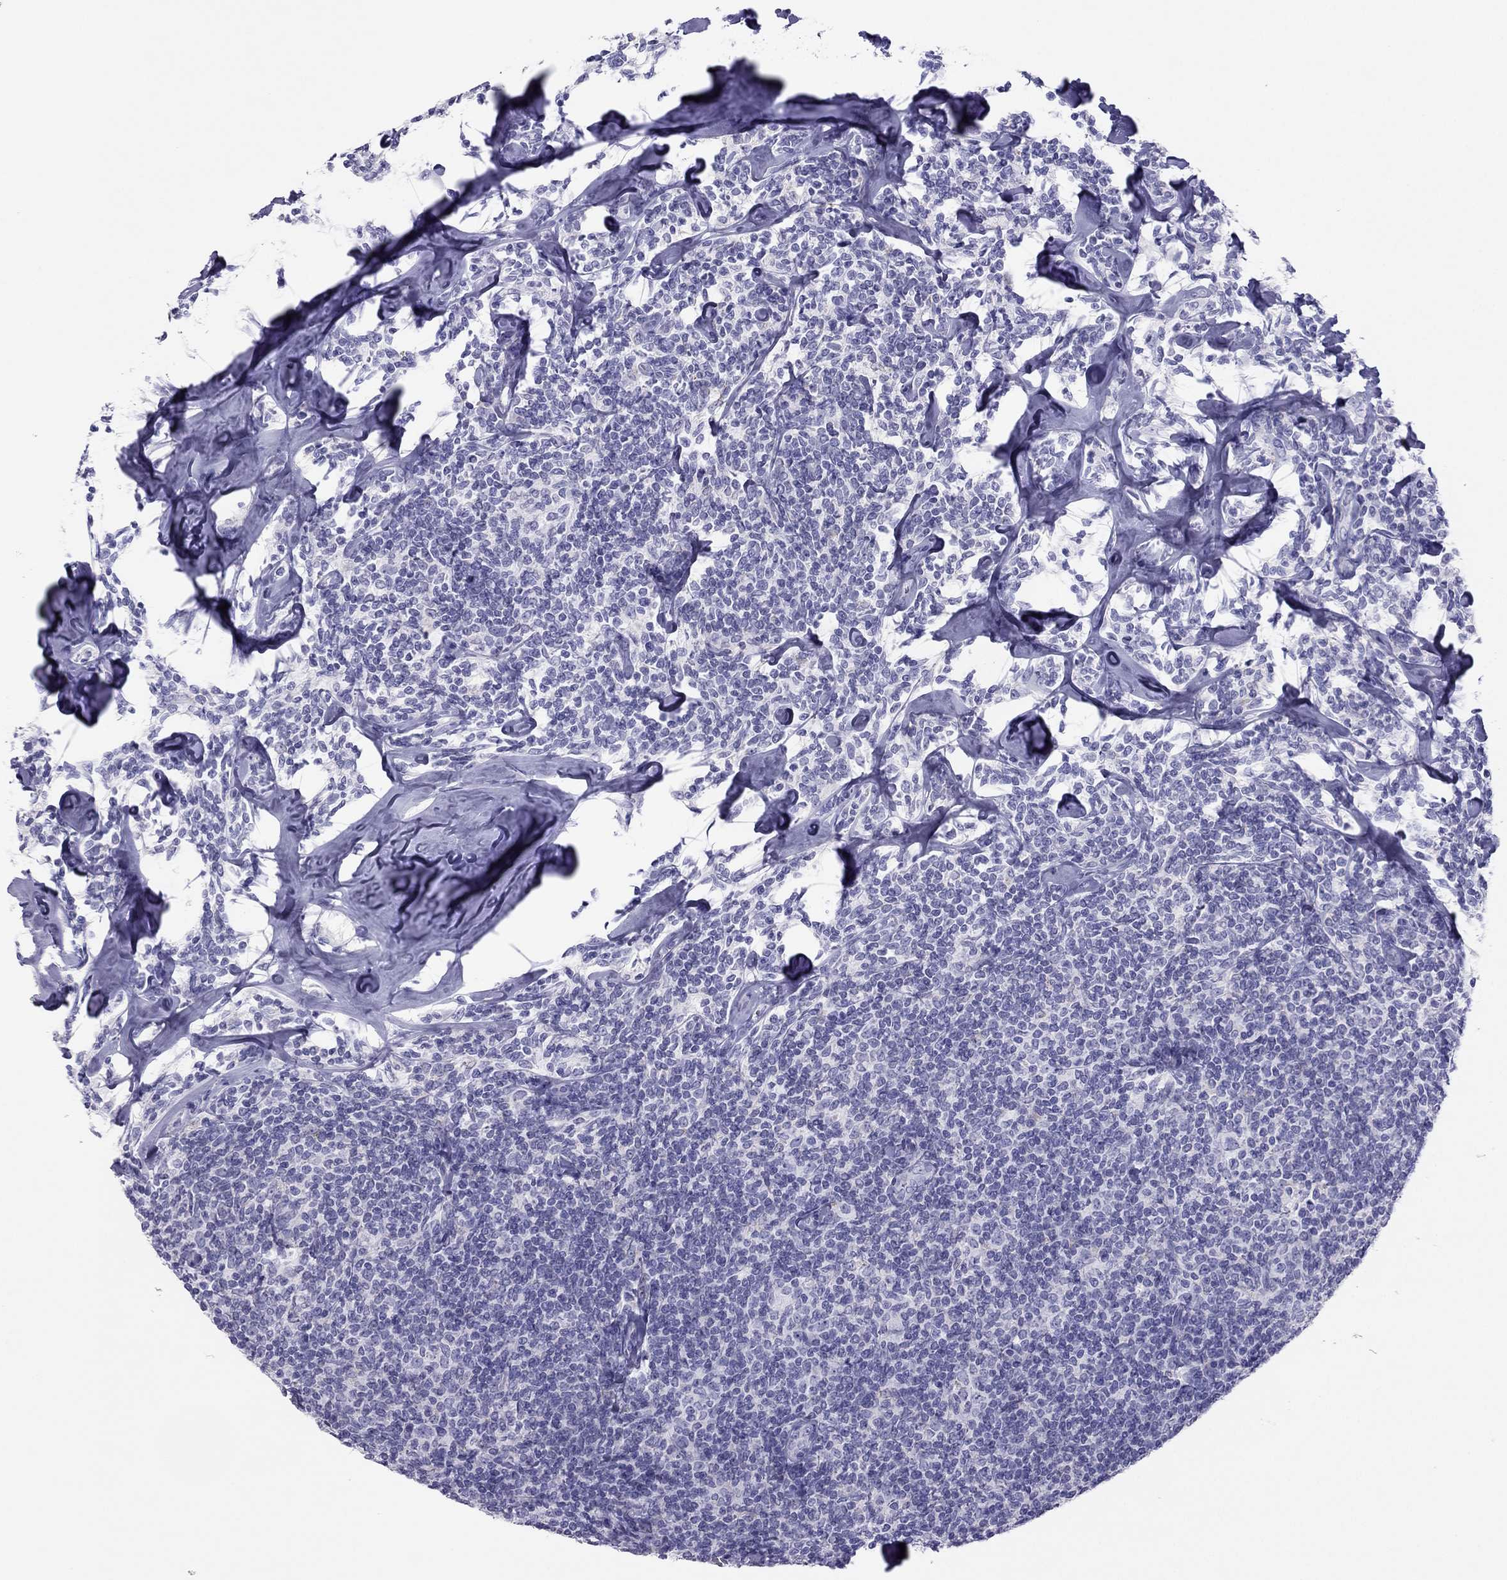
{"staining": {"intensity": "negative", "quantity": "none", "location": "none"}, "tissue": "lymphoma", "cell_type": "Tumor cells", "image_type": "cancer", "snomed": [{"axis": "morphology", "description": "Malignant lymphoma, non-Hodgkin's type, Low grade"}, {"axis": "topography", "description": "Lymph node"}], "caption": "Tumor cells are negative for protein expression in human malignant lymphoma, non-Hodgkin's type (low-grade). (Stains: DAB immunohistochemistry (IHC) with hematoxylin counter stain, Microscopy: brightfield microscopy at high magnification).", "gene": "MAEL", "patient": {"sex": "female", "age": 56}}